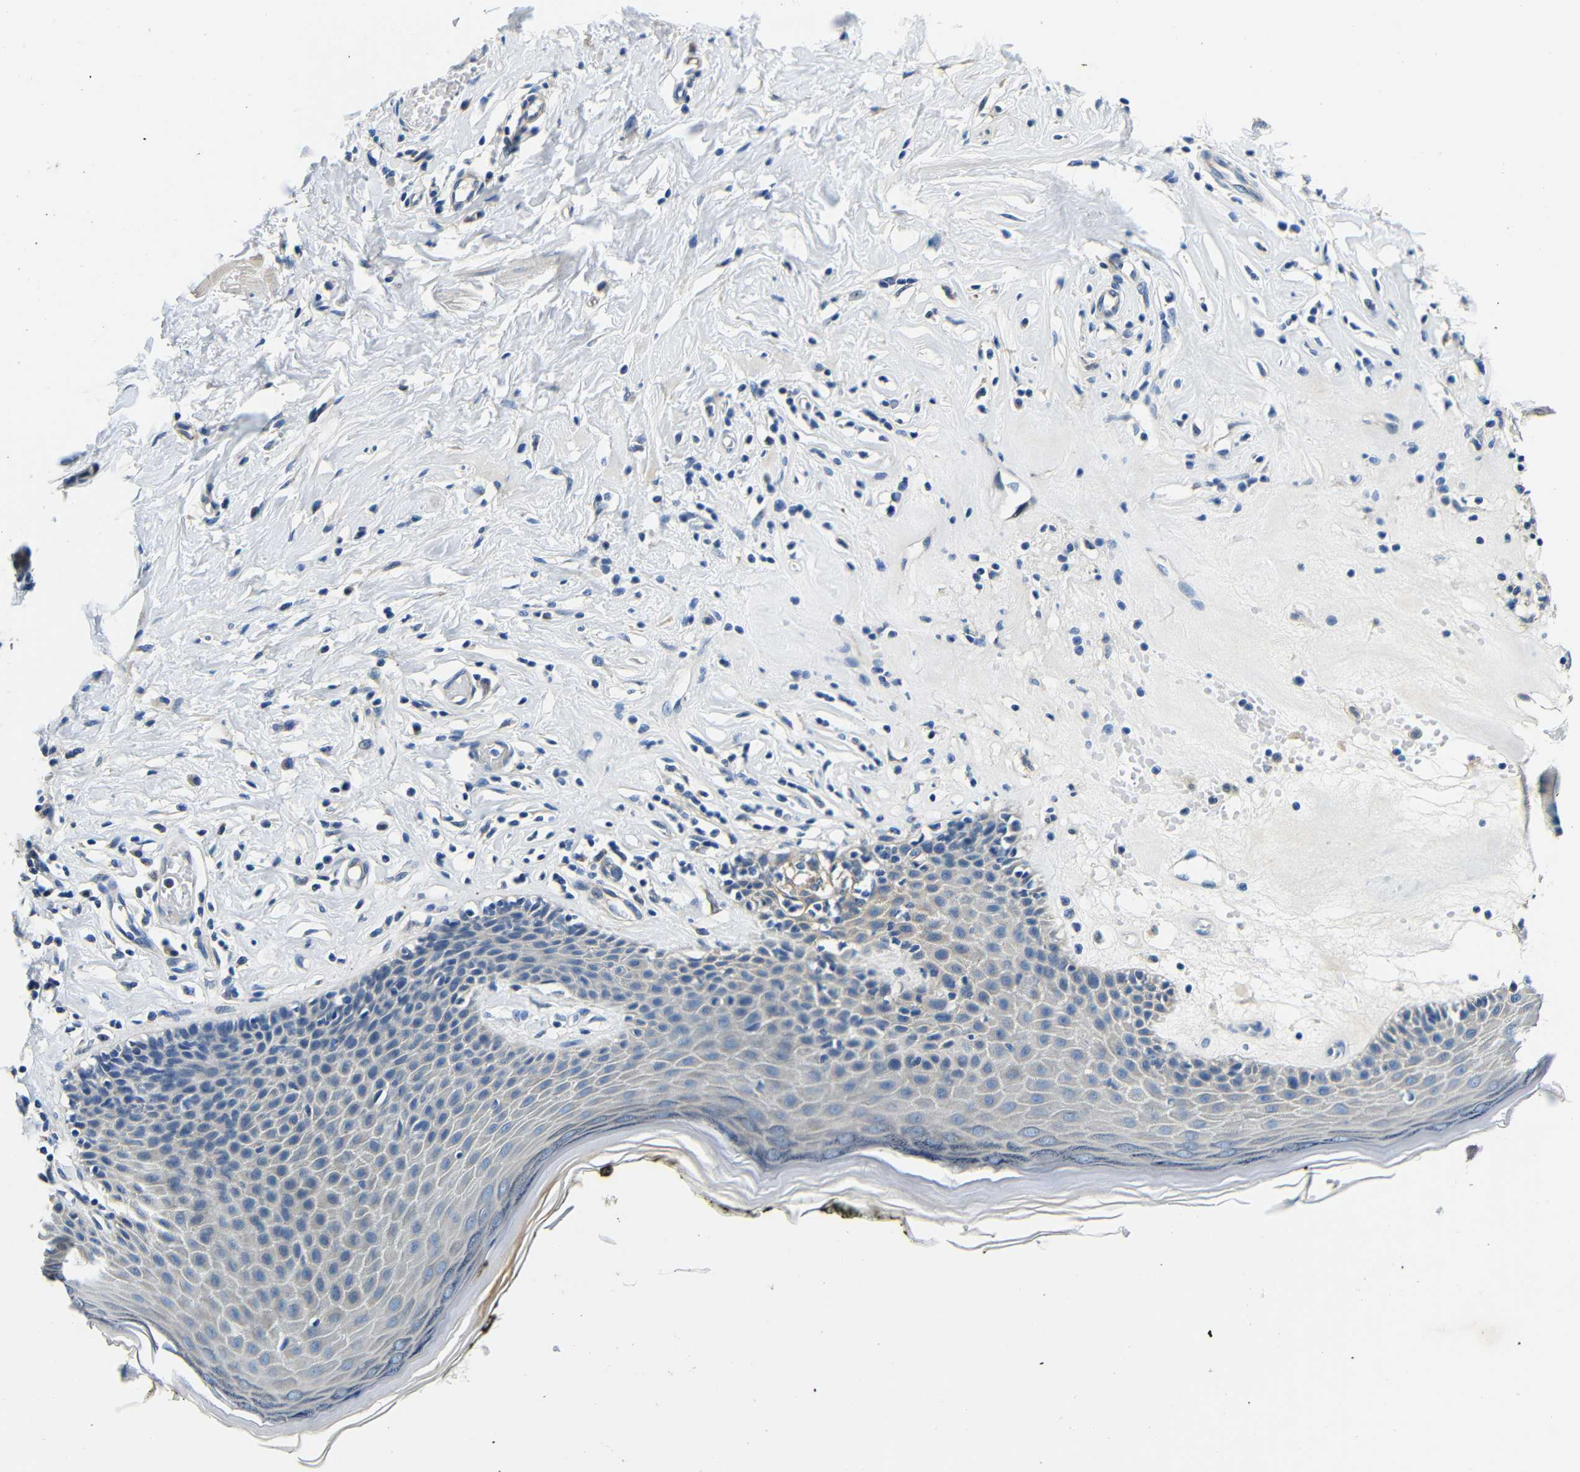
{"staining": {"intensity": "weak", "quantity": "<25%", "location": "cytoplasmic/membranous"}, "tissue": "skin", "cell_type": "Epidermal cells", "image_type": "normal", "snomed": [{"axis": "morphology", "description": "Normal tissue, NOS"}, {"axis": "morphology", "description": "Inflammation, NOS"}, {"axis": "topography", "description": "Vulva"}], "caption": "Protein analysis of benign skin demonstrates no significant expression in epidermal cells.", "gene": "FMO5", "patient": {"sex": "female", "age": 84}}